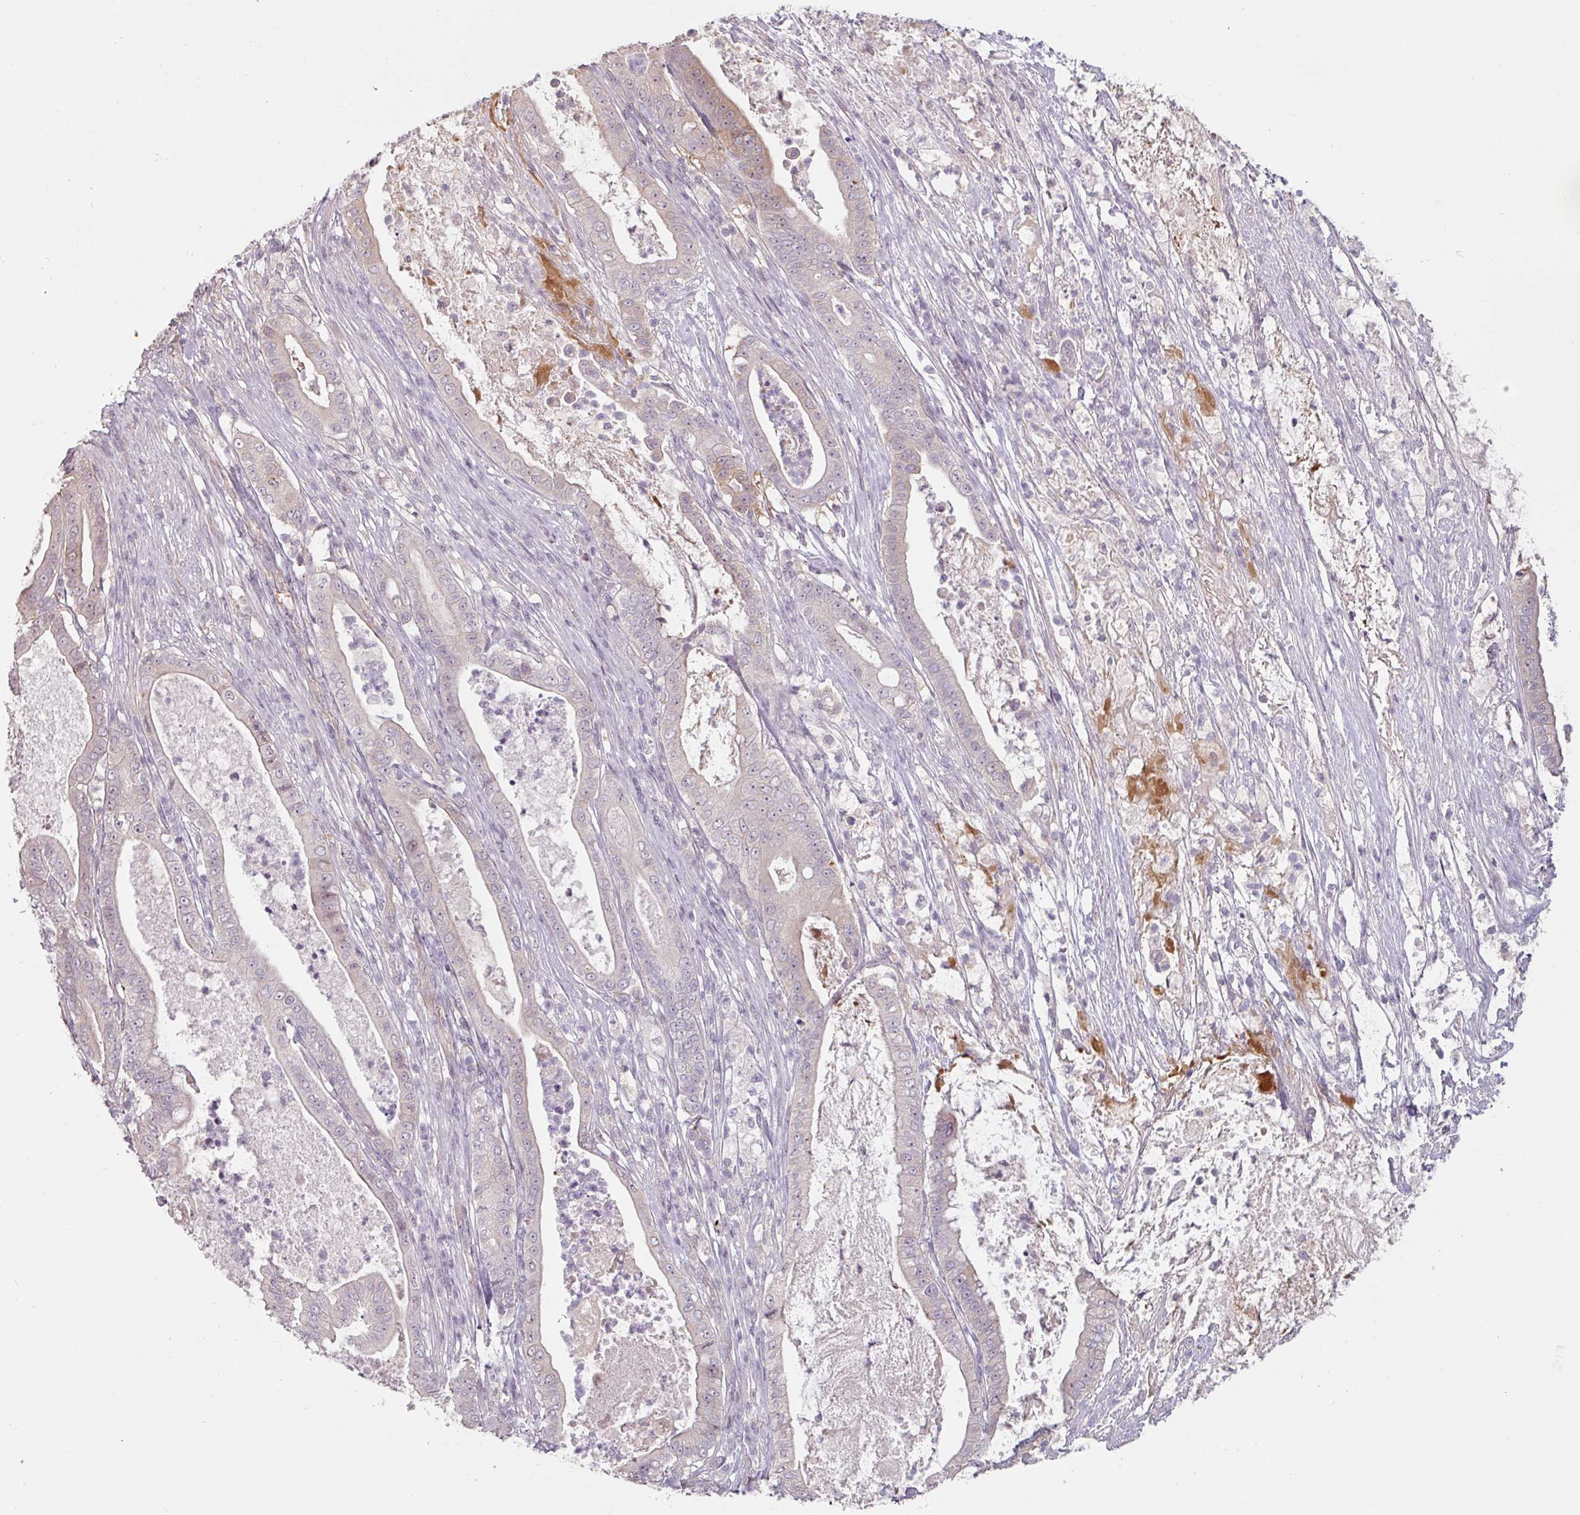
{"staining": {"intensity": "weak", "quantity": "<25%", "location": "cytoplasmic/membranous"}, "tissue": "pancreatic cancer", "cell_type": "Tumor cells", "image_type": "cancer", "snomed": [{"axis": "morphology", "description": "Adenocarcinoma, NOS"}, {"axis": "topography", "description": "Pancreas"}], "caption": "DAB (3,3'-diaminobenzidine) immunohistochemical staining of pancreatic cancer (adenocarcinoma) shows no significant staining in tumor cells.", "gene": "ZBTB6", "patient": {"sex": "male", "age": 71}}